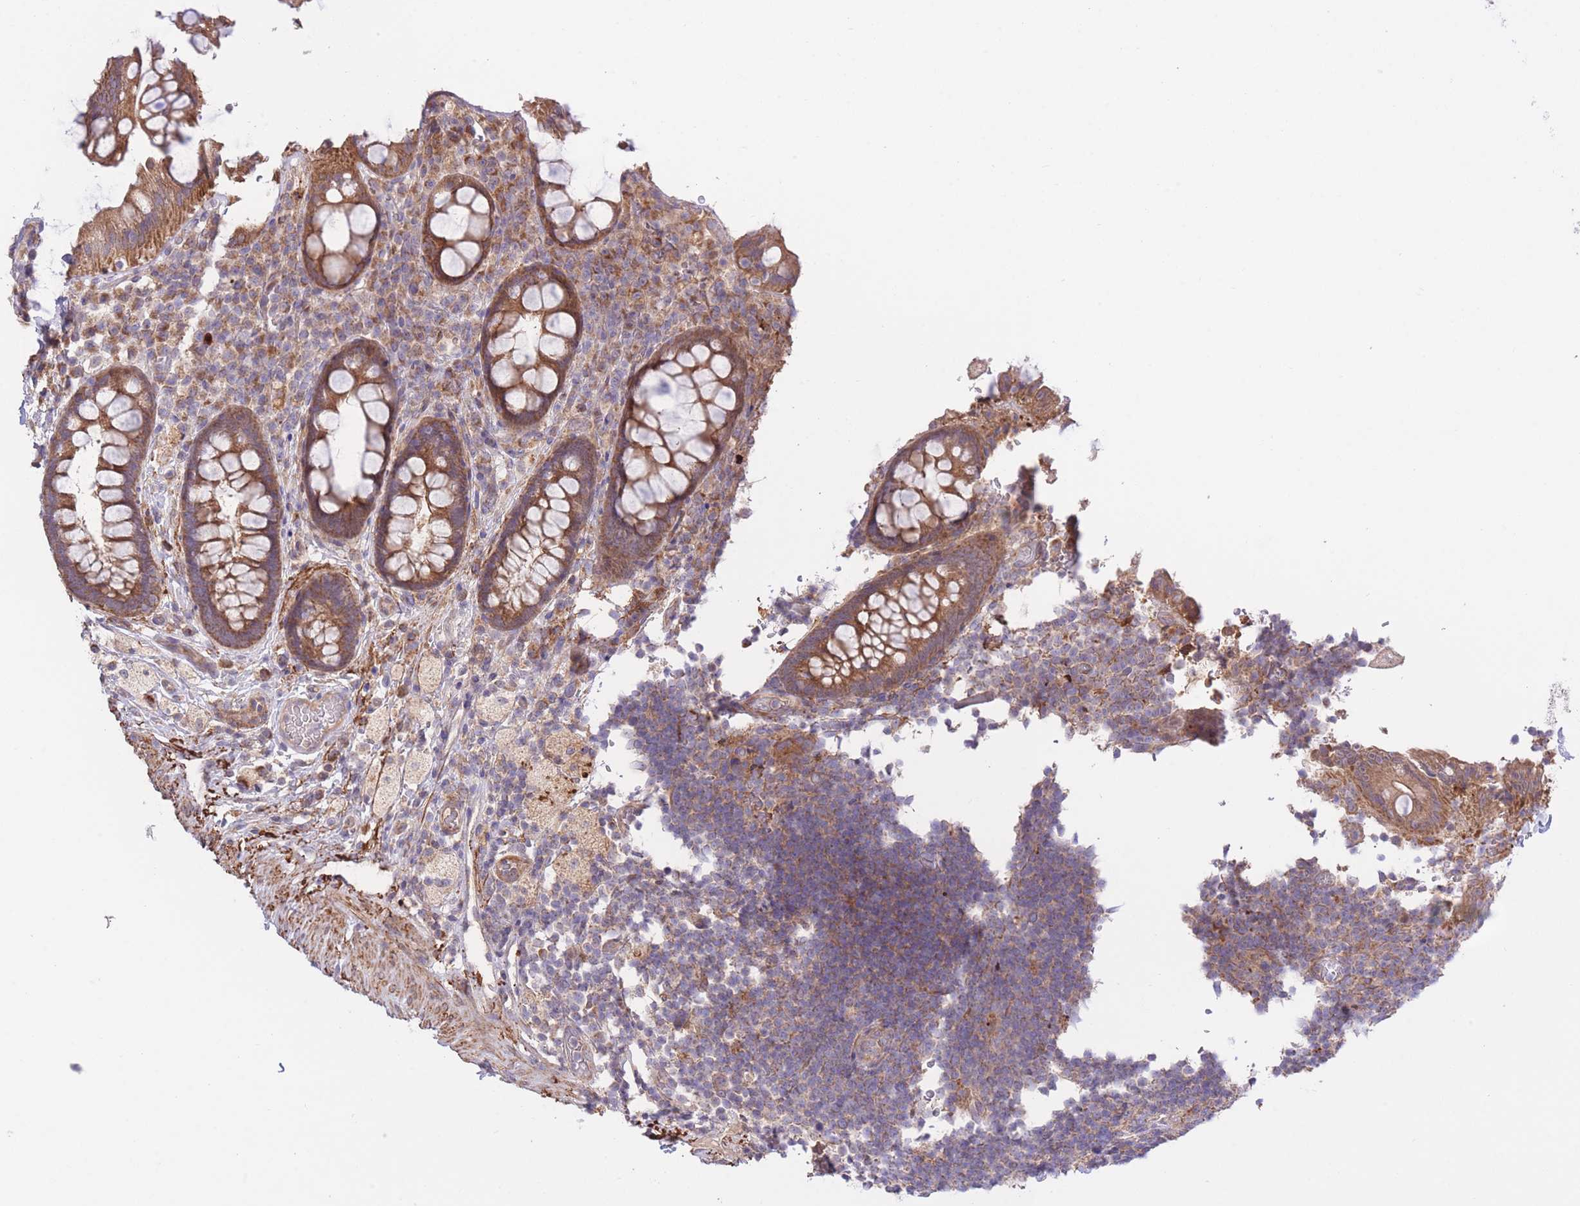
{"staining": {"intensity": "strong", "quantity": ">75%", "location": "cytoplasmic/membranous"}, "tissue": "rectum", "cell_type": "Glandular cells", "image_type": "normal", "snomed": [{"axis": "morphology", "description": "Normal tissue, NOS"}, {"axis": "topography", "description": "Rectum"}, {"axis": "topography", "description": "Peripheral nerve tissue"}], "caption": "High-magnification brightfield microscopy of normal rectum stained with DAB (3,3'-diaminobenzidine) (brown) and counterstained with hematoxylin (blue). glandular cells exhibit strong cytoplasmic/membranous positivity is present in about>75% of cells.", "gene": "ATP13A2", "patient": {"sex": "female", "age": 69}}